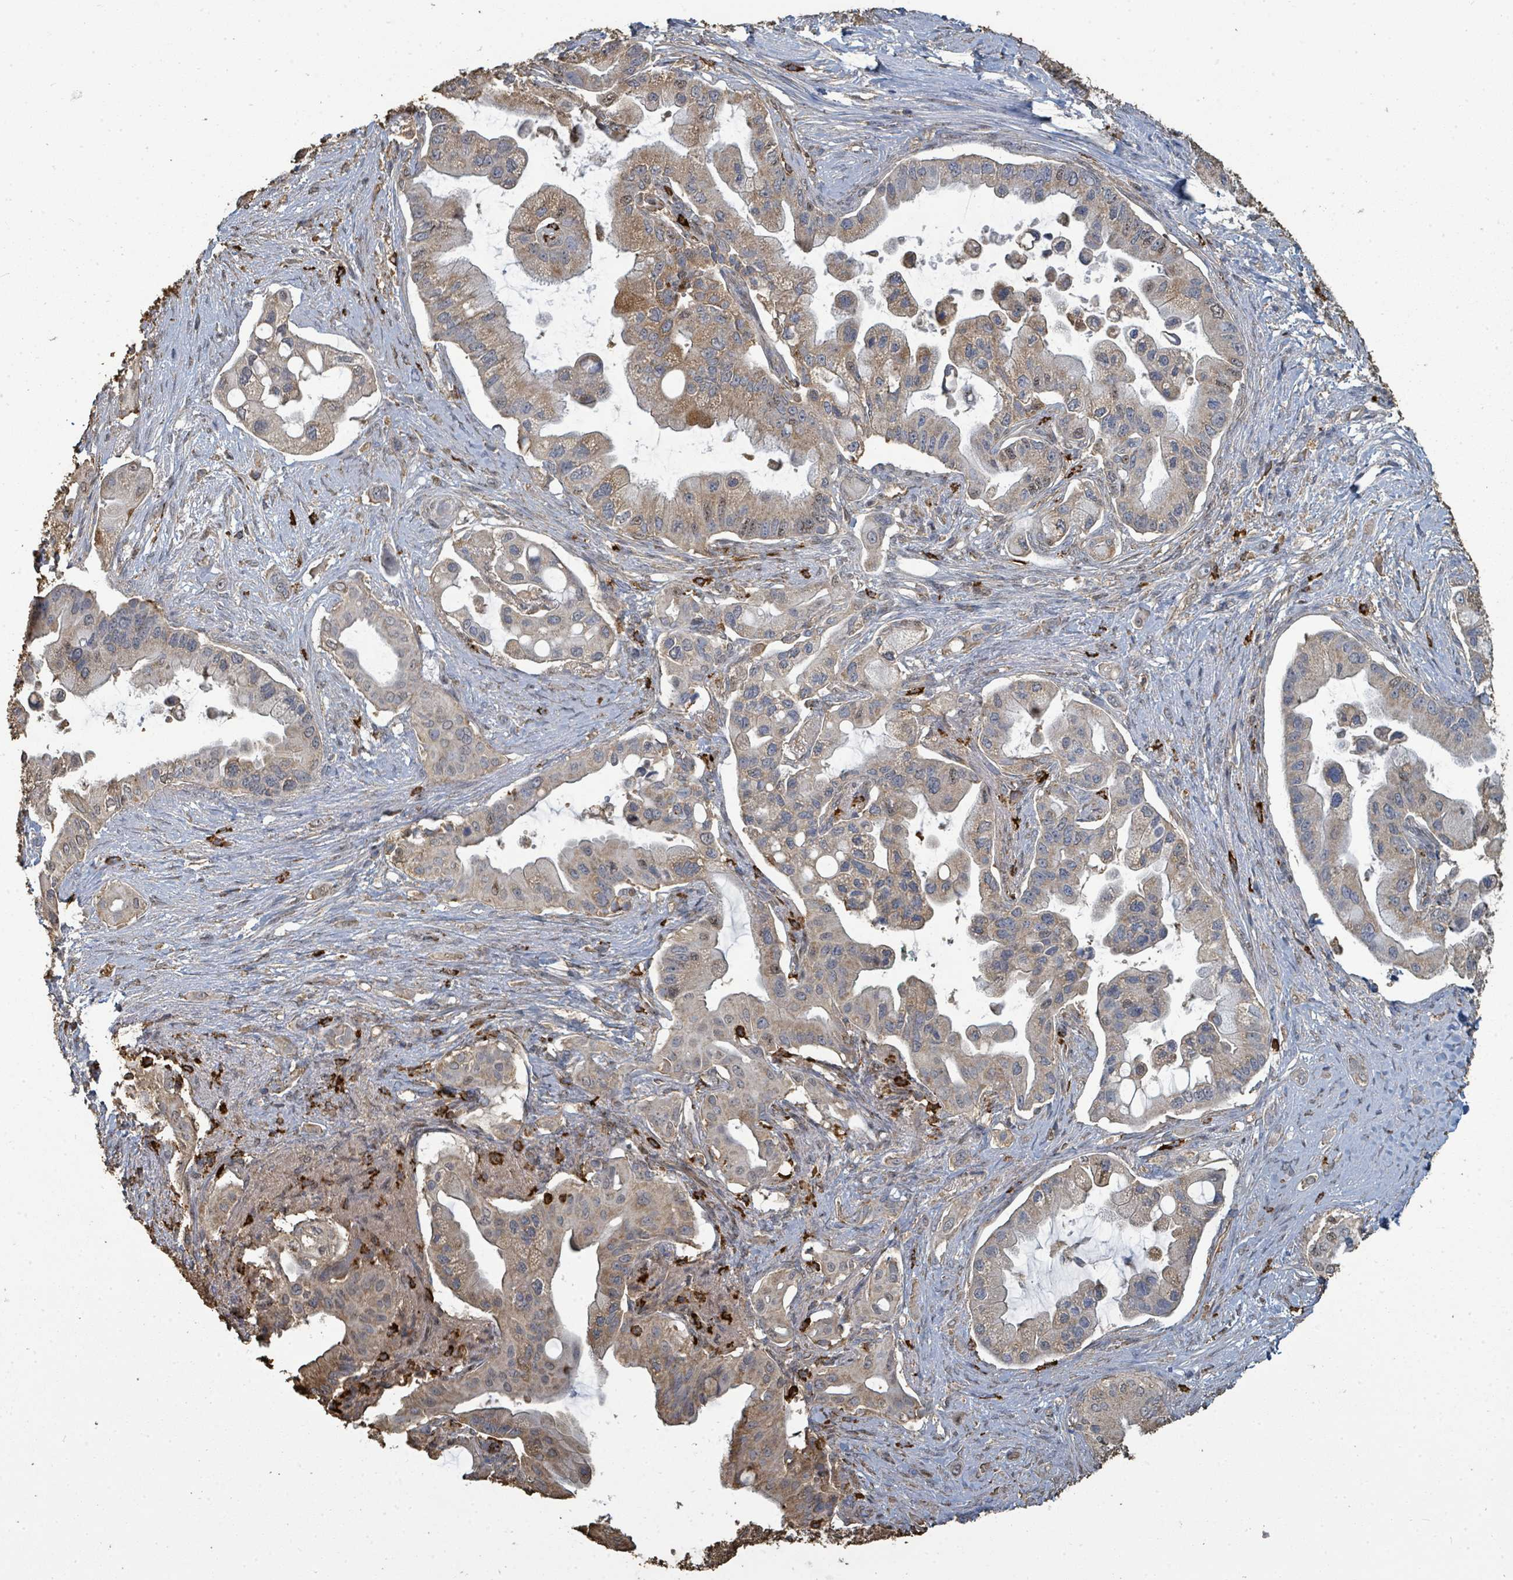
{"staining": {"intensity": "weak", "quantity": "25%-75%", "location": "cytoplasmic/membranous"}, "tissue": "pancreatic cancer", "cell_type": "Tumor cells", "image_type": "cancer", "snomed": [{"axis": "morphology", "description": "Adenocarcinoma, NOS"}, {"axis": "topography", "description": "Pancreas"}], "caption": "An image of pancreatic cancer stained for a protein shows weak cytoplasmic/membranous brown staining in tumor cells.", "gene": "C6orf52", "patient": {"sex": "male", "age": 57}}